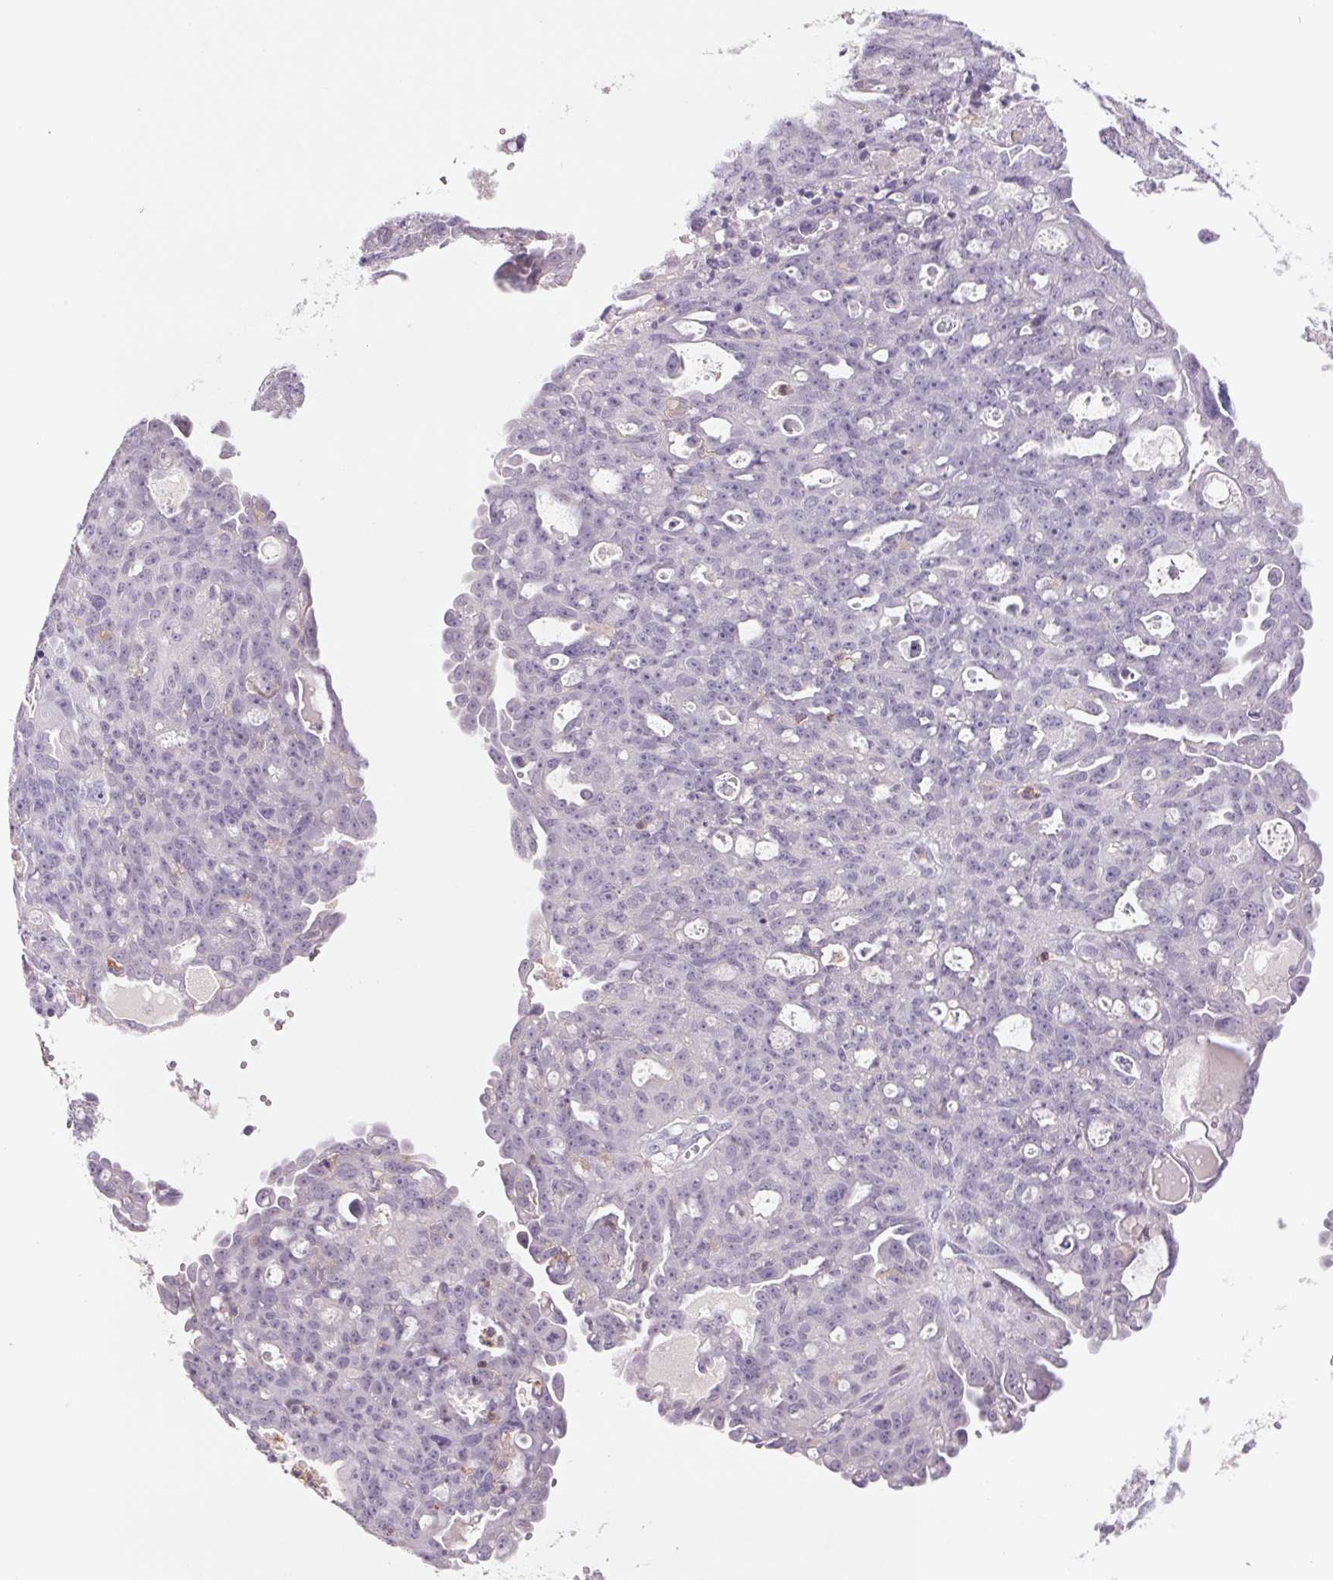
{"staining": {"intensity": "negative", "quantity": "none", "location": "none"}, "tissue": "ovarian cancer", "cell_type": "Tumor cells", "image_type": "cancer", "snomed": [{"axis": "morphology", "description": "Carcinoma, endometroid"}, {"axis": "topography", "description": "Ovary"}], "caption": "Endometroid carcinoma (ovarian) was stained to show a protein in brown. There is no significant positivity in tumor cells.", "gene": "KIF26A", "patient": {"sex": "female", "age": 70}}